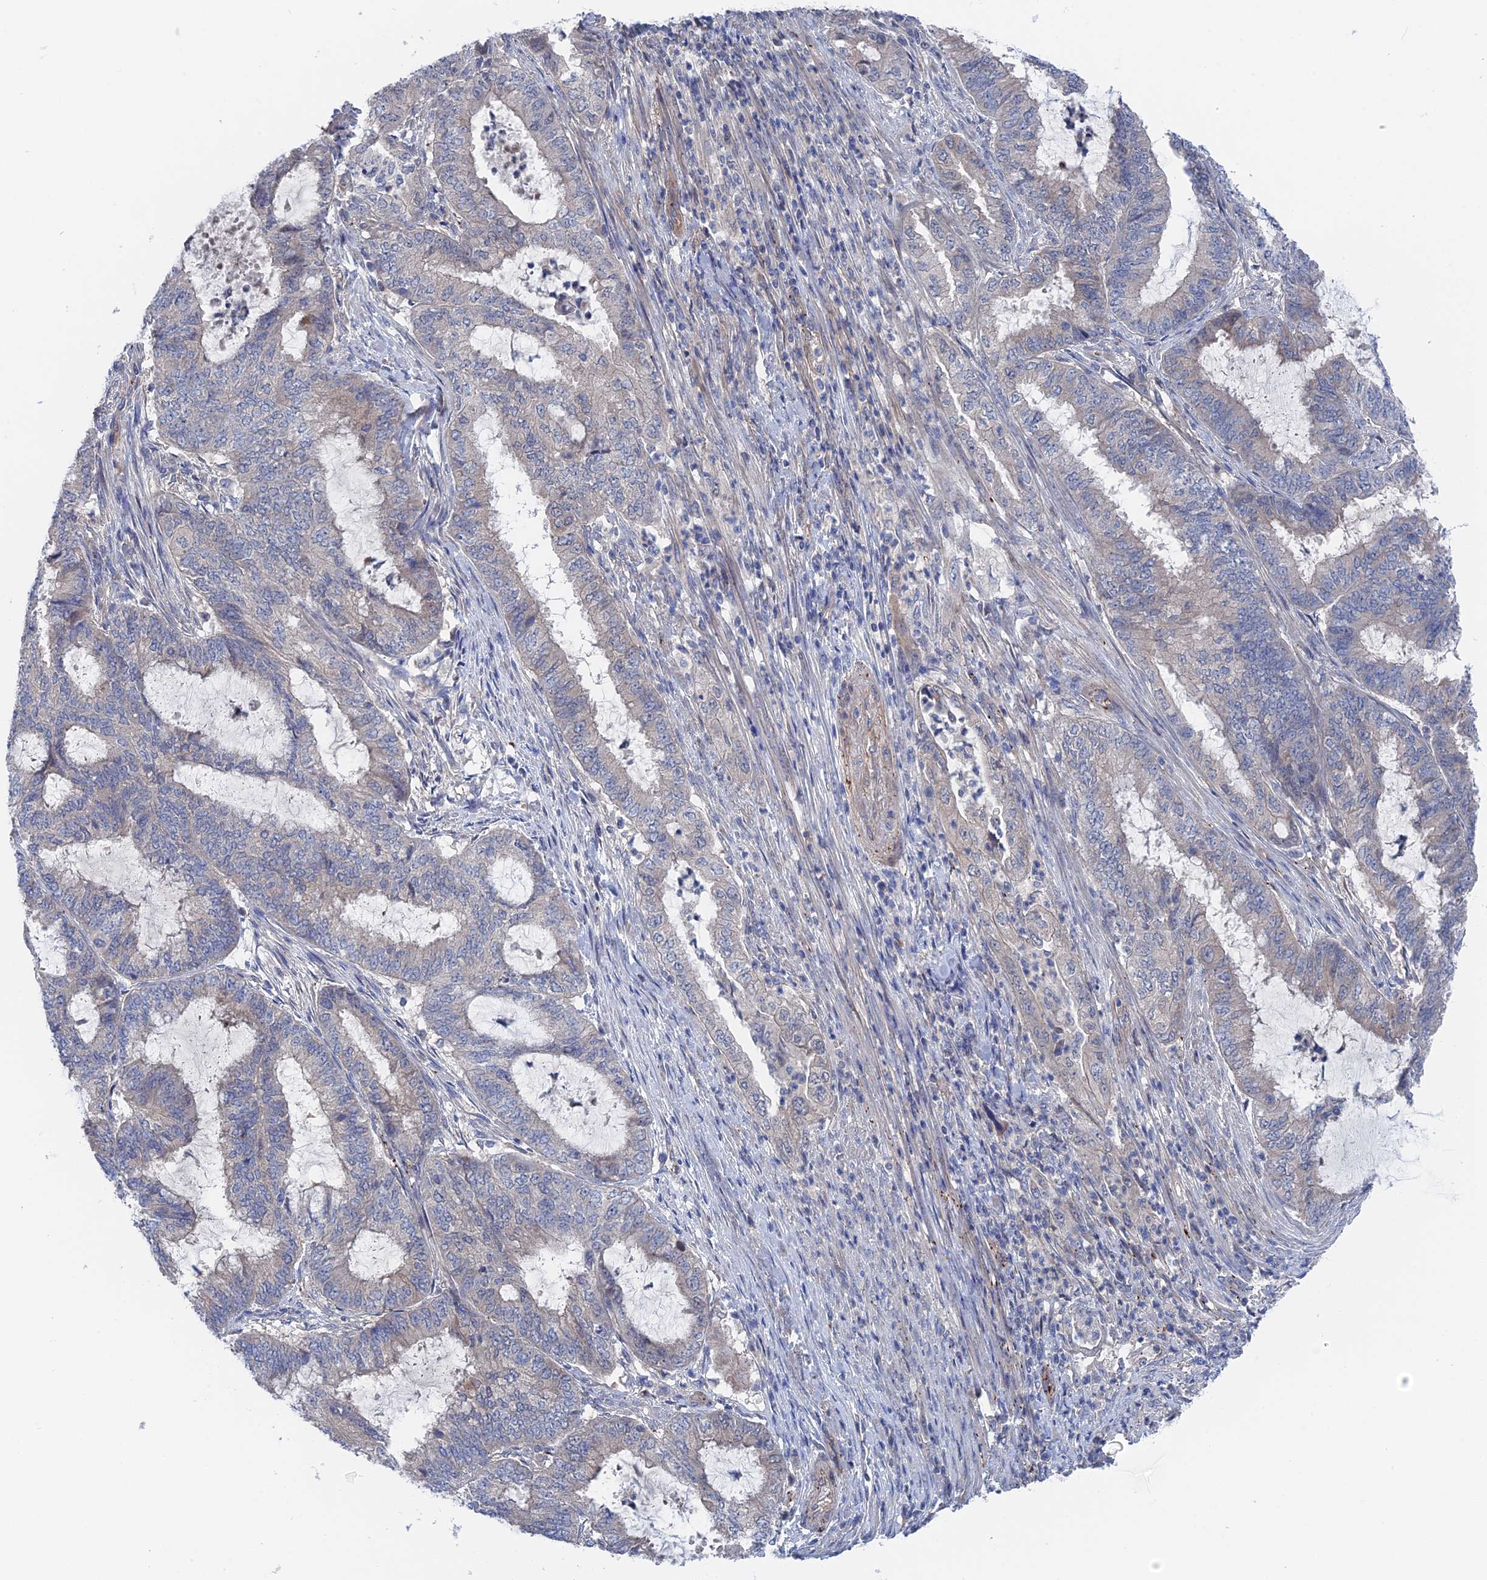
{"staining": {"intensity": "negative", "quantity": "none", "location": "none"}, "tissue": "endometrial cancer", "cell_type": "Tumor cells", "image_type": "cancer", "snomed": [{"axis": "morphology", "description": "Adenocarcinoma, NOS"}, {"axis": "topography", "description": "Endometrium"}], "caption": "Human endometrial cancer (adenocarcinoma) stained for a protein using IHC exhibits no expression in tumor cells.", "gene": "MTHFSD", "patient": {"sex": "female", "age": 51}}